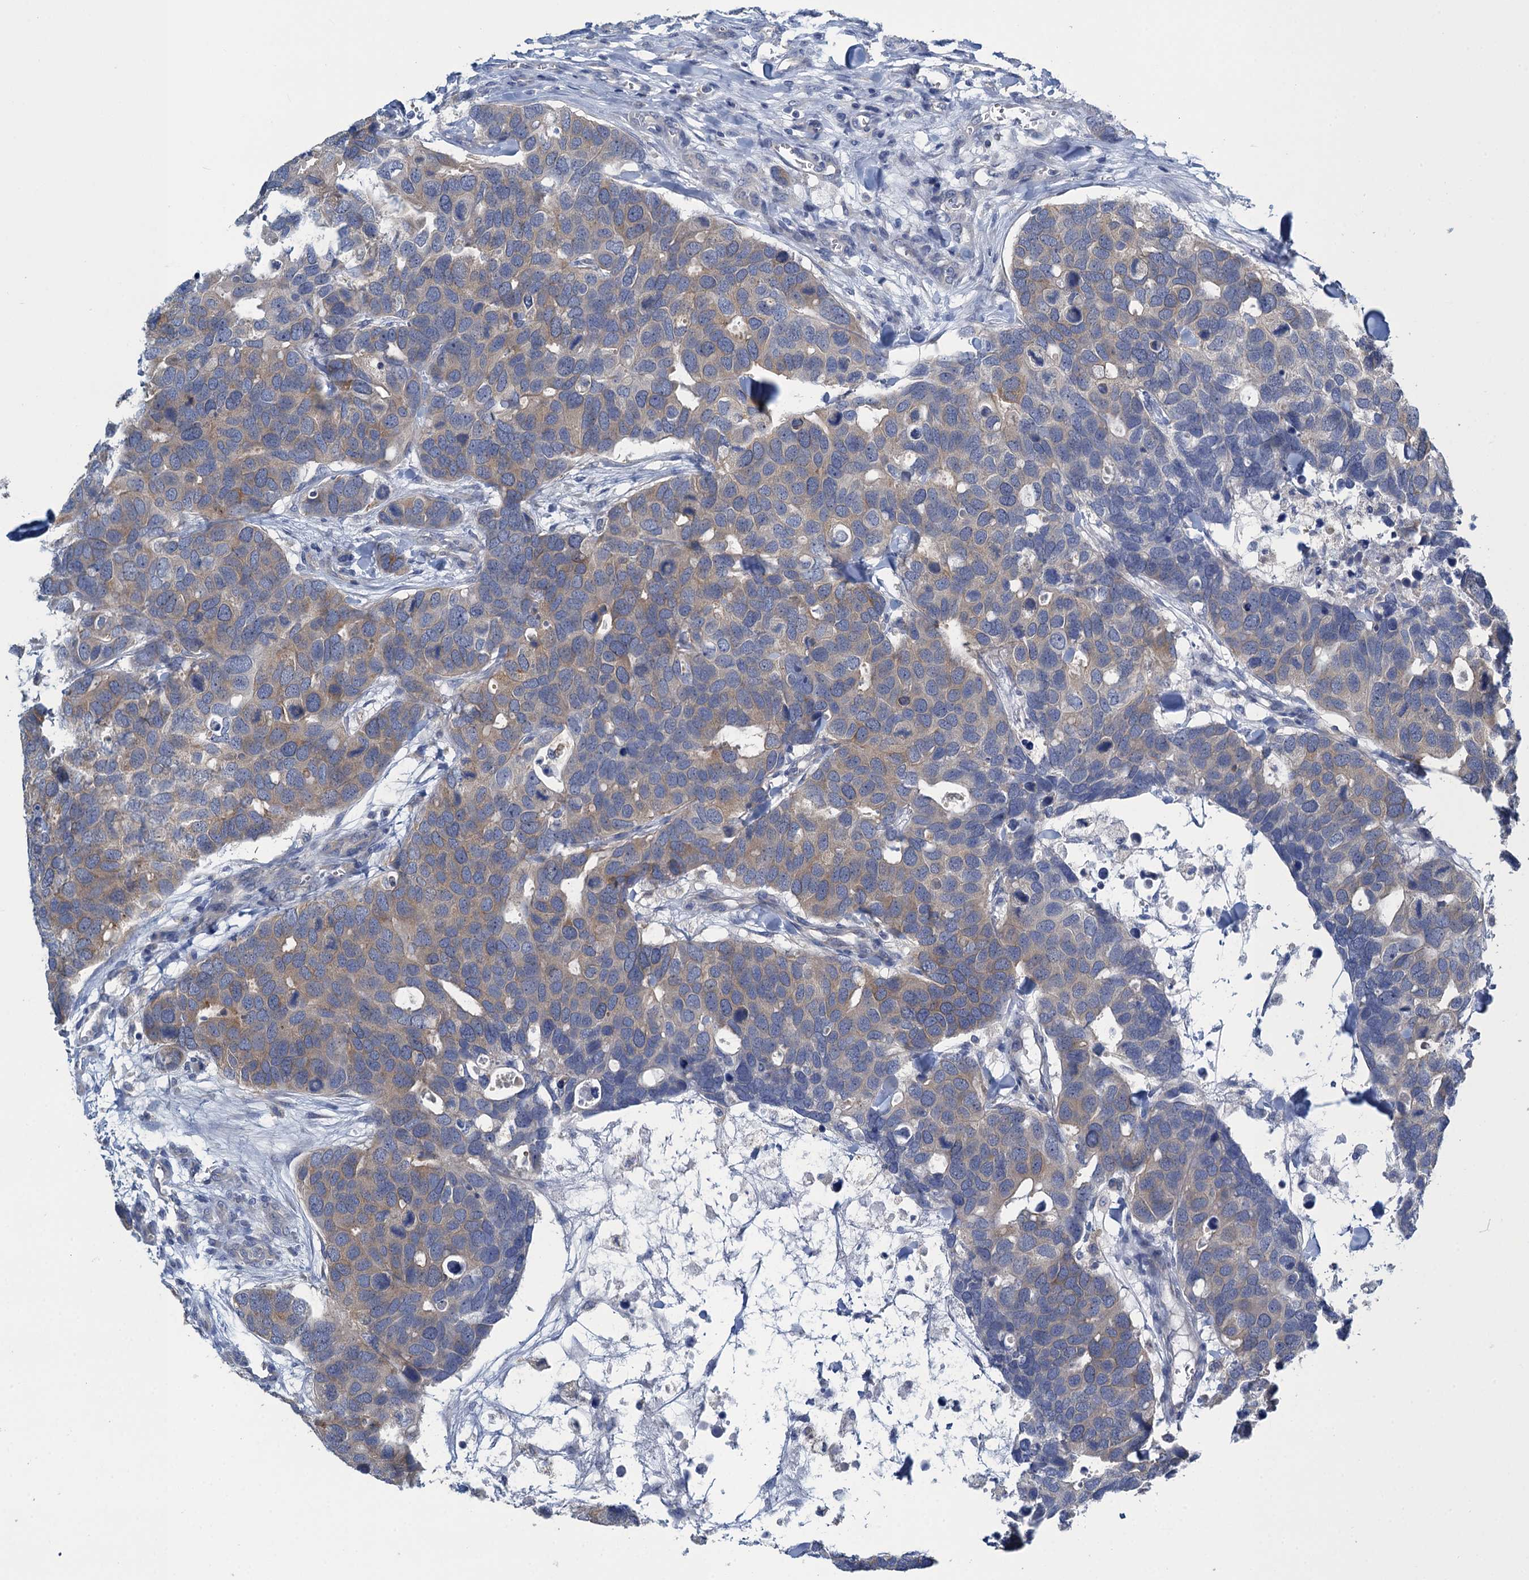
{"staining": {"intensity": "weak", "quantity": "25%-75%", "location": "cytoplasmic/membranous"}, "tissue": "breast cancer", "cell_type": "Tumor cells", "image_type": "cancer", "snomed": [{"axis": "morphology", "description": "Duct carcinoma"}, {"axis": "topography", "description": "Breast"}], "caption": "Human breast cancer (infiltrating ductal carcinoma) stained for a protein (brown) exhibits weak cytoplasmic/membranous positive positivity in approximately 25%-75% of tumor cells.", "gene": "SNAP29", "patient": {"sex": "female", "age": 83}}